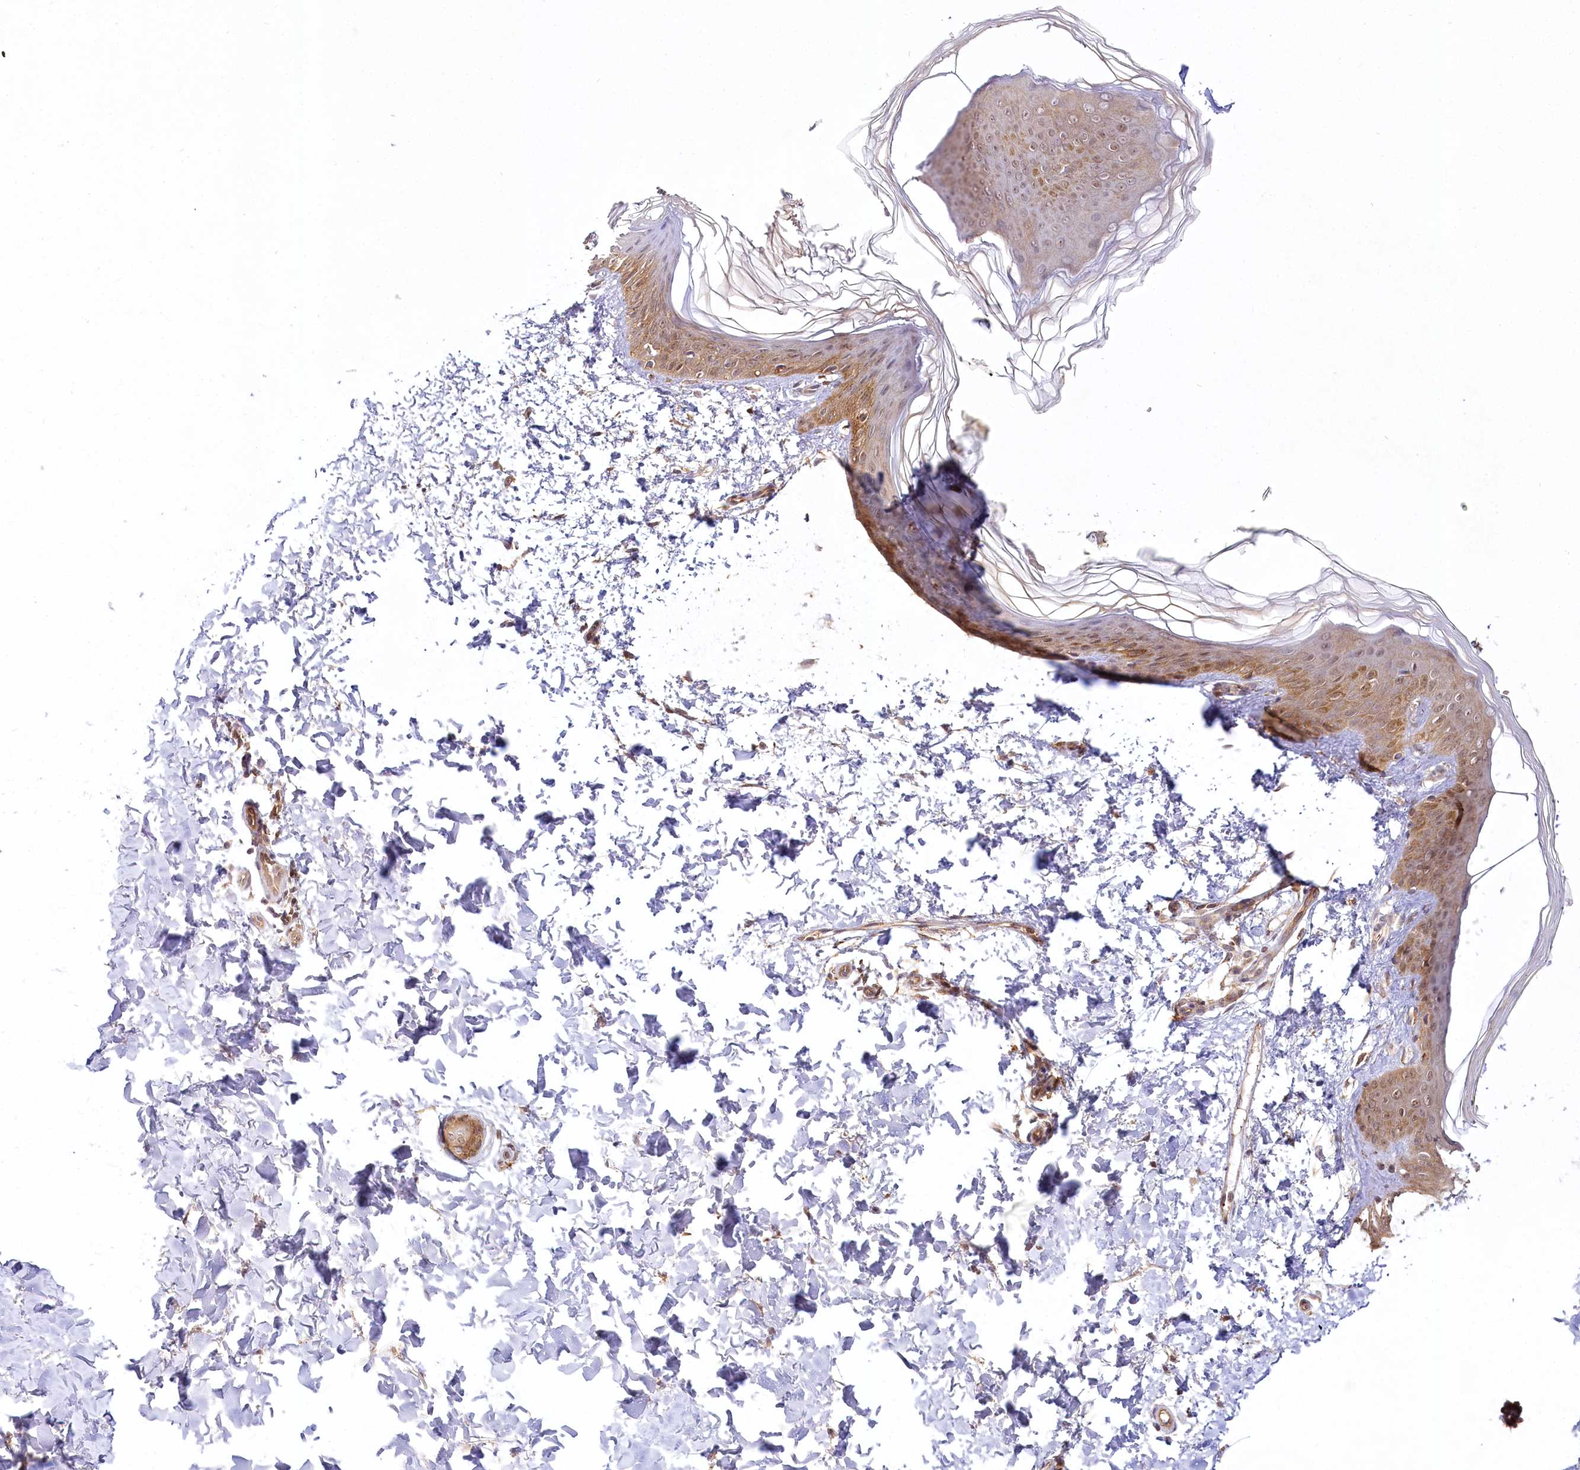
{"staining": {"intensity": "moderate", "quantity": "25%-75%", "location": "cytoplasmic/membranous"}, "tissue": "skin", "cell_type": "Fibroblasts", "image_type": "normal", "snomed": [{"axis": "morphology", "description": "Normal tissue, NOS"}, {"axis": "morphology", "description": "Neoplasm, benign, NOS"}, {"axis": "topography", "description": "Skin"}, {"axis": "topography", "description": "Soft tissue"}], "caption": "The photomicrograph reveals immunohistochemical staining of unremarkable skin. There is moderate cytoplasmic/membranous staining is identified in approximately 25%-75% of fibroblasts. The staining is performed using DAB brown chromogen to label protein expression. The nuclei are counter-stained blue using hematoxylin.", "gene": "INPP4B", "patient": {"sex": "male", "age": 26}}